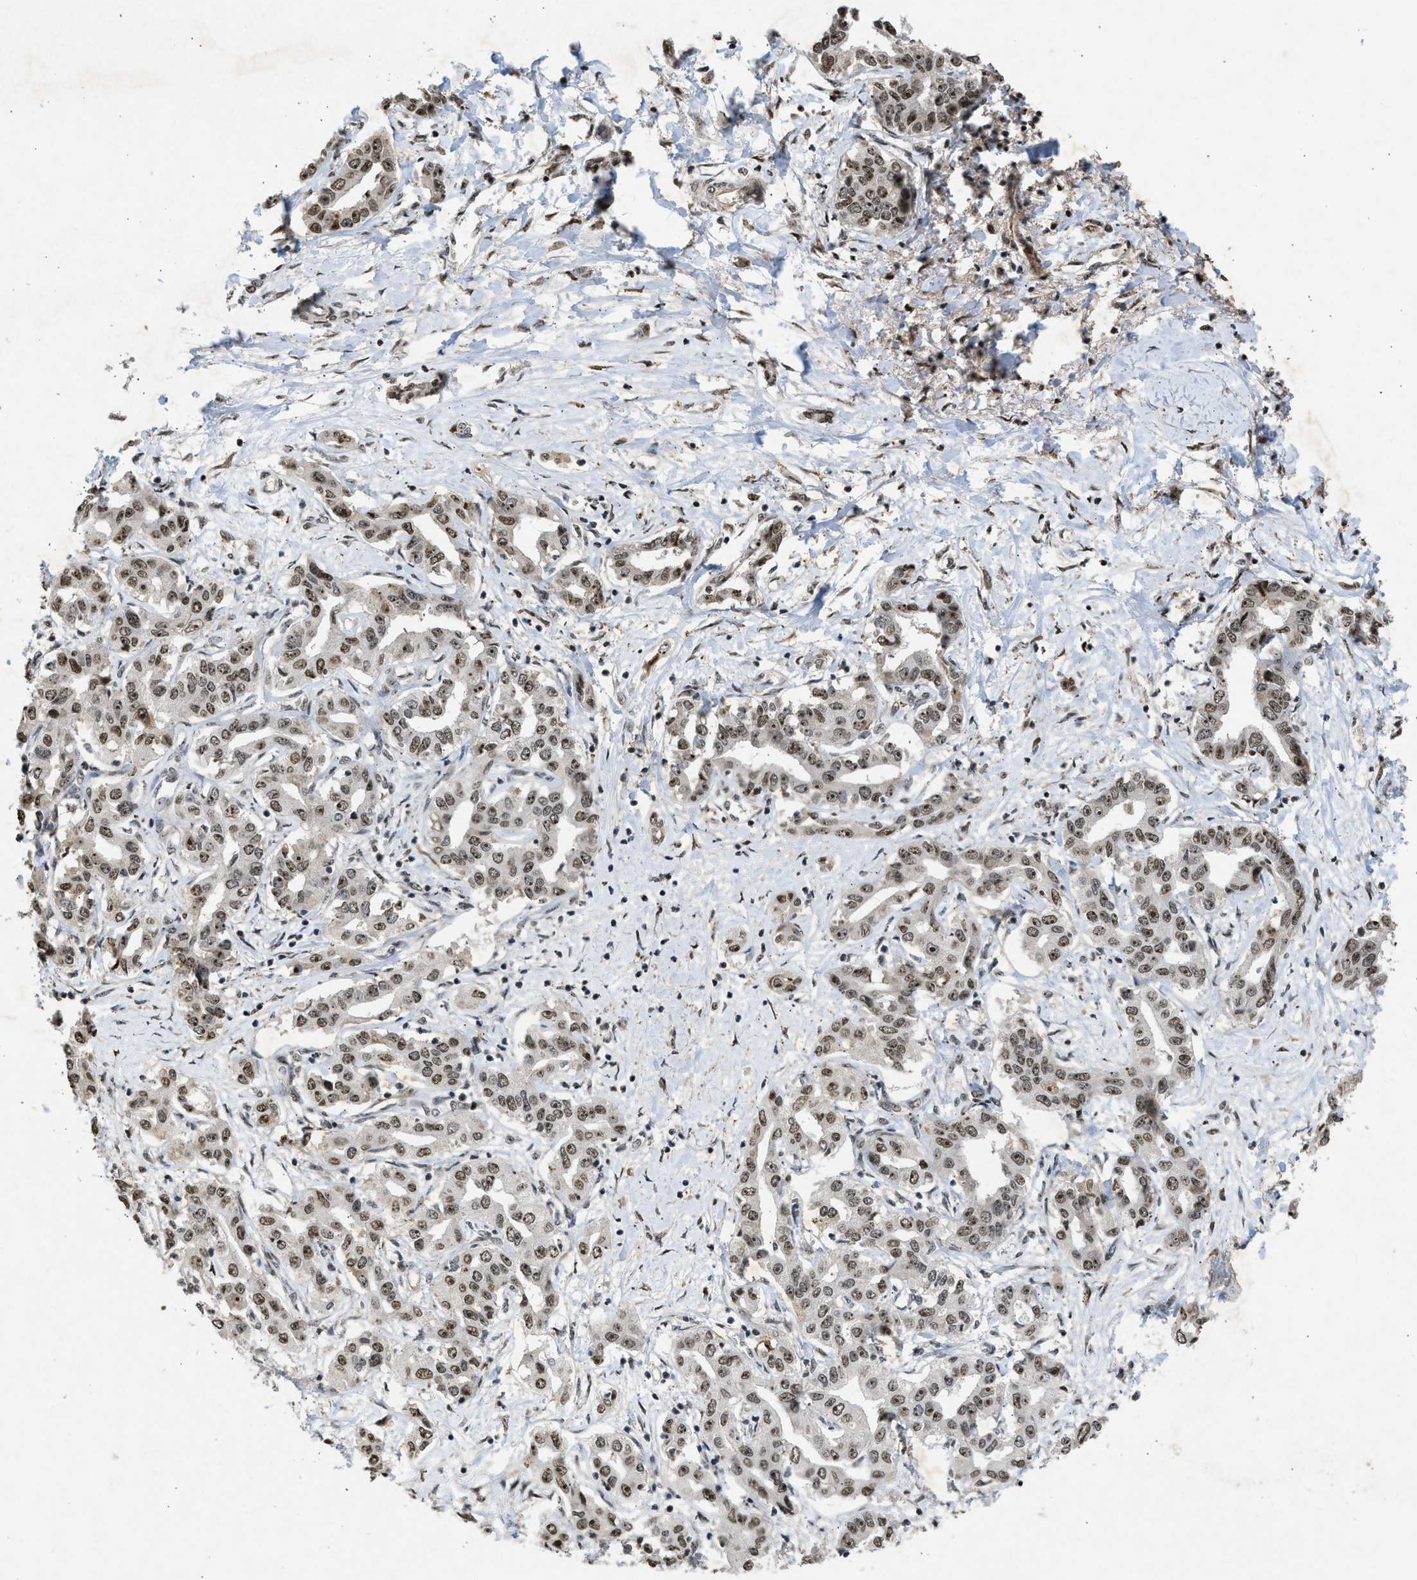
{"staining": {"intensity": "moderate", "quantity": ">75%", "location": "nuclear"}, "tissue": "liver cancer", "cell_type": "Tumor cells", "image_type": "cancer", "snomed": [{"axis": "morphology", "description": "Cholangiocarcinoma"}, {"axis": "topography", "description": "Liver"}], "caption": "Immunohistochemistry (IHC) histopathology image of neoplastic tissue: liver cholangiocarcinoma stained using immunohistochemistry (IHC) demonstrates medium levels of moderate protein expression localized specifically in the nuclear of tumor cells, appearing as a nuclear brown color.", "gene": "TFDP2", "patient": {"sex": "male", "age": 59}}